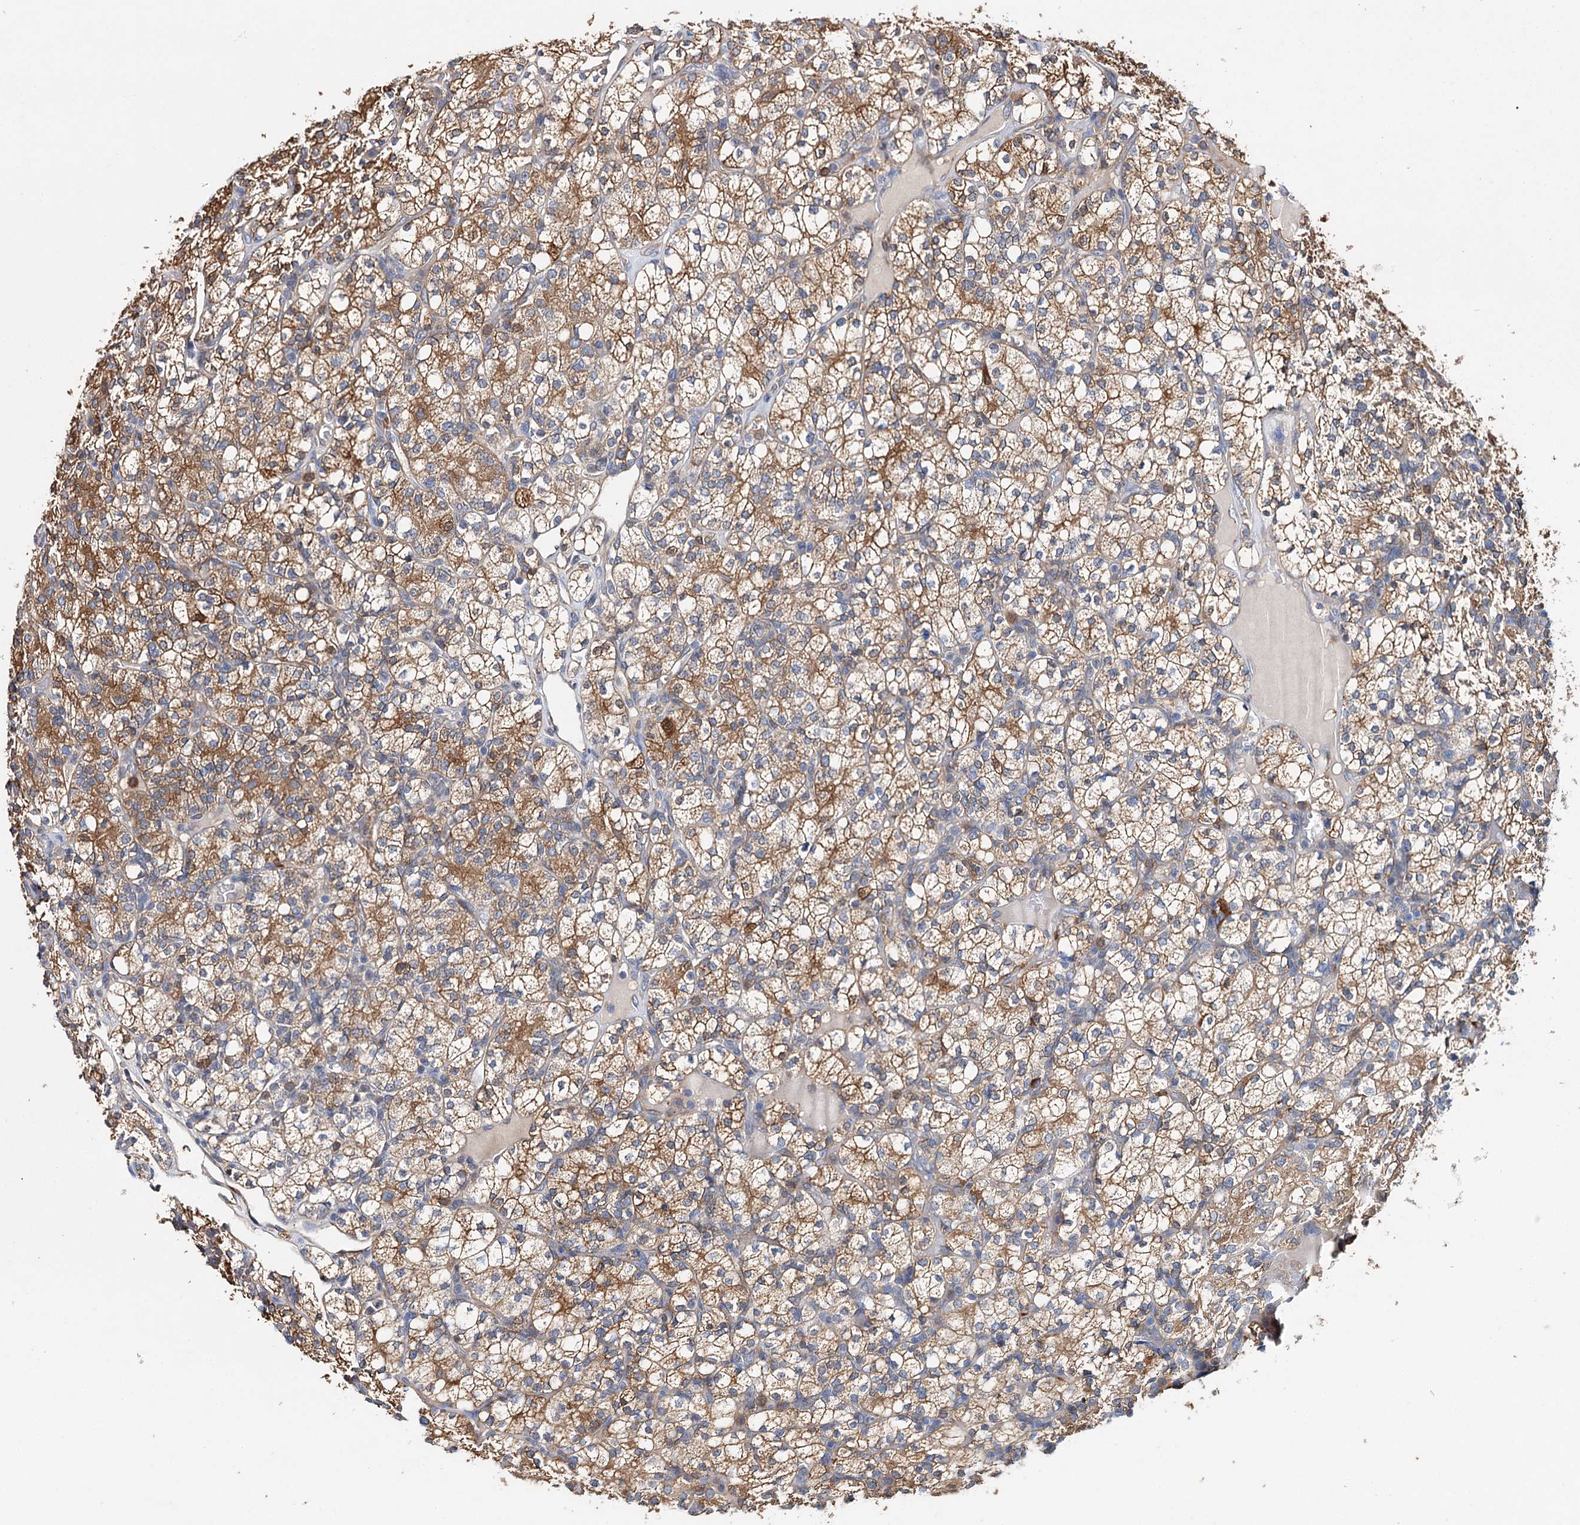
{"staining": {"intensity": "moderate", "quantity": ">75%", "location": "cytoplasmic/membranous"}, "tissue": "renal cancer", "cell_type": "Tumor cells", "image_type": "cancer", "snomed": [{"axis": "morphology", "description": "Adenocarcinoma, NOS"}, {"axis": "topography", "description": "Kidney"}], "caption": "Immunohistochemical staining of renal cancer (adenocarcinoma) shows moderate cytoplasmic/membranous protein expression in about >75% of tumor cells.", "gene": "CFAP46", "patient": {"sex": "male", "age": 77}}